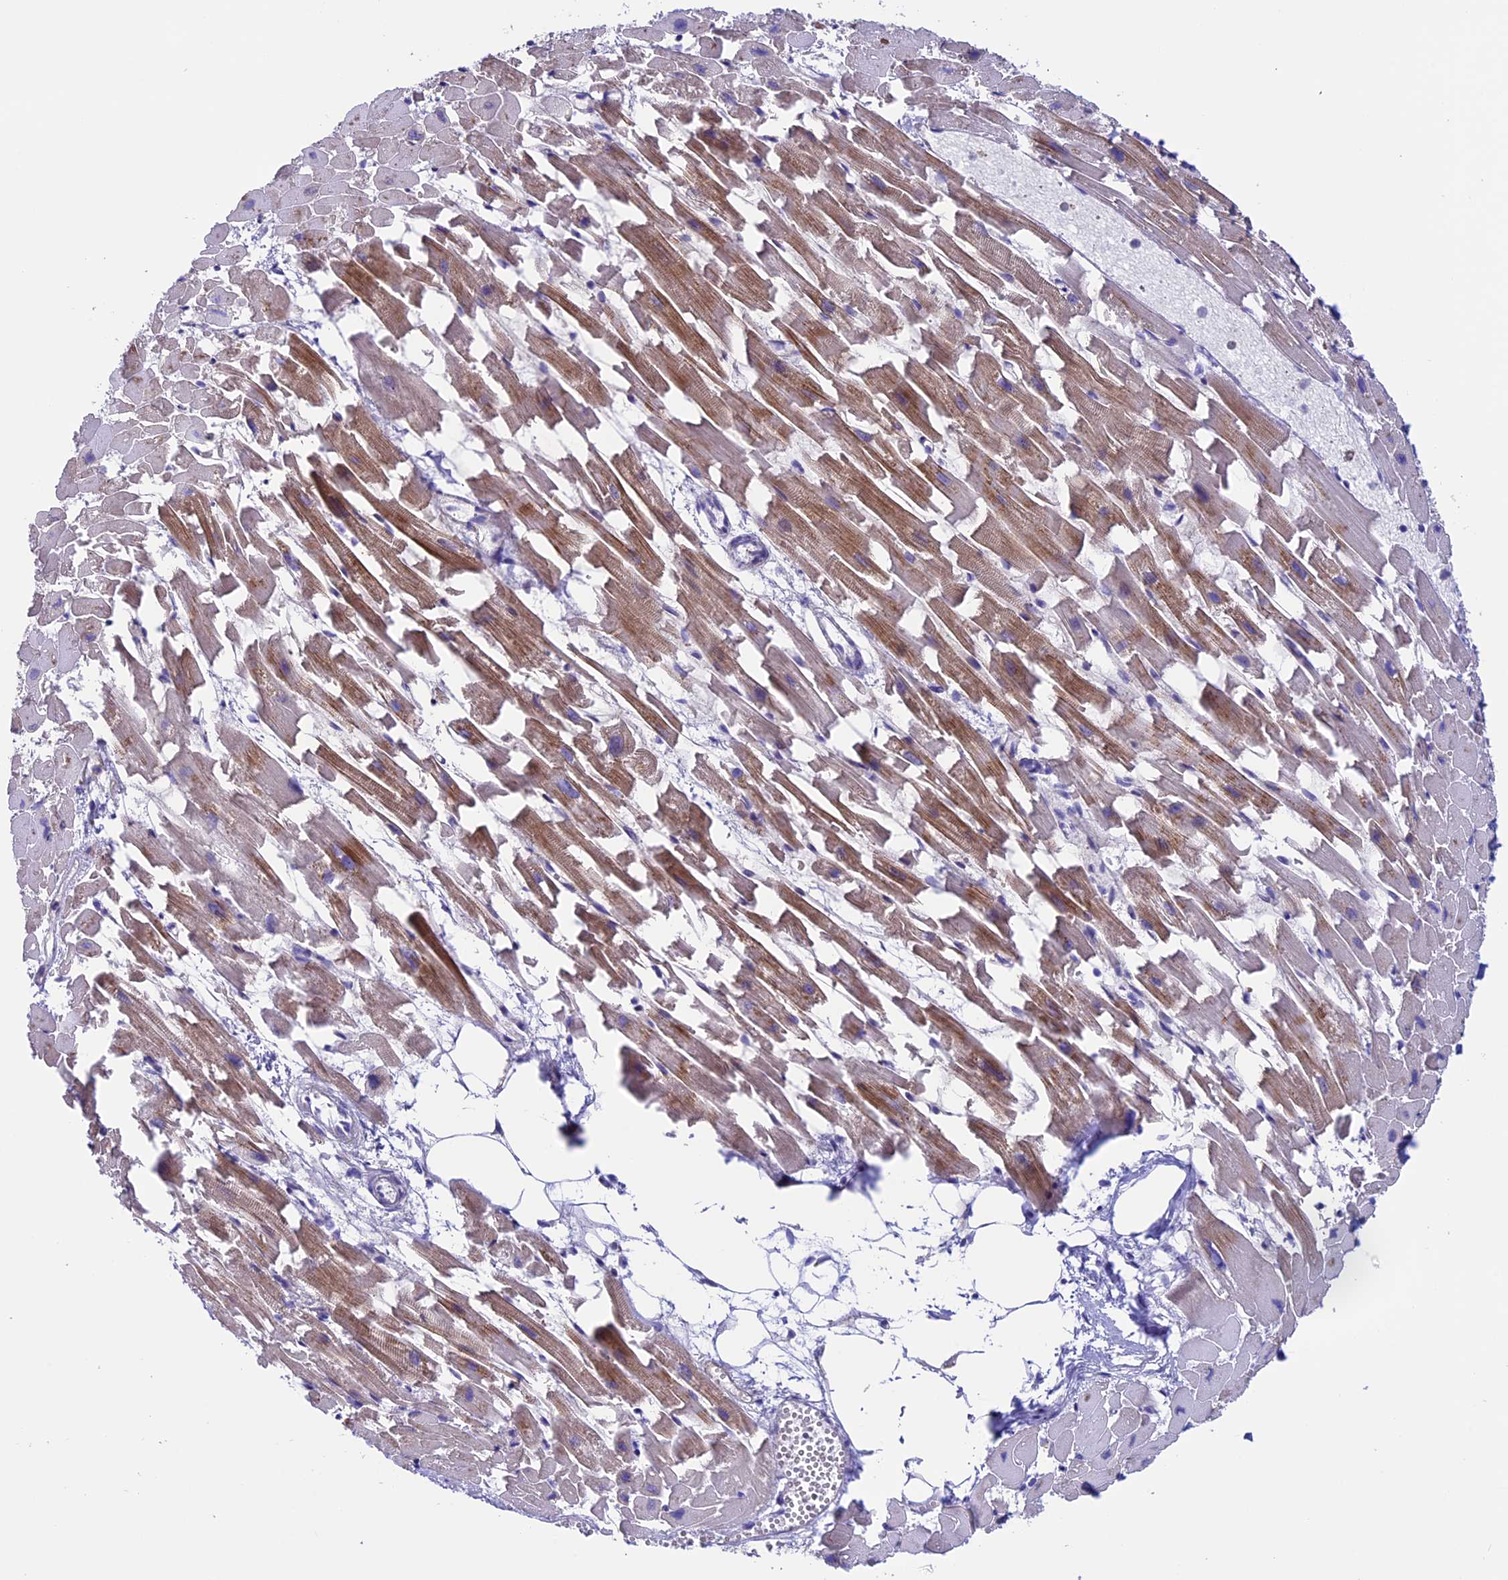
{"staining": {"intensity": "moderate", "quantity": "25%-75%", "location": "cytoplasmic/membranous"}, "tissue": "heart muscle", "cell_type": "Cardiomyocytes", "image_type": "normal", "snomed": [{"axis": "morphology", "description": "Normal tissue, NOS"}, {"axis": "topography", "description": "Heart"}], "caption": "A histopathology image showing moderate cytoplasmic/membranous staining in about 25%-75% of cardiomyocytes in normal heart muscle, as visualized by brown immunohistochemical staining.", "gene": "TMEM171", "patient": {"sex": "female", "age": 64}}